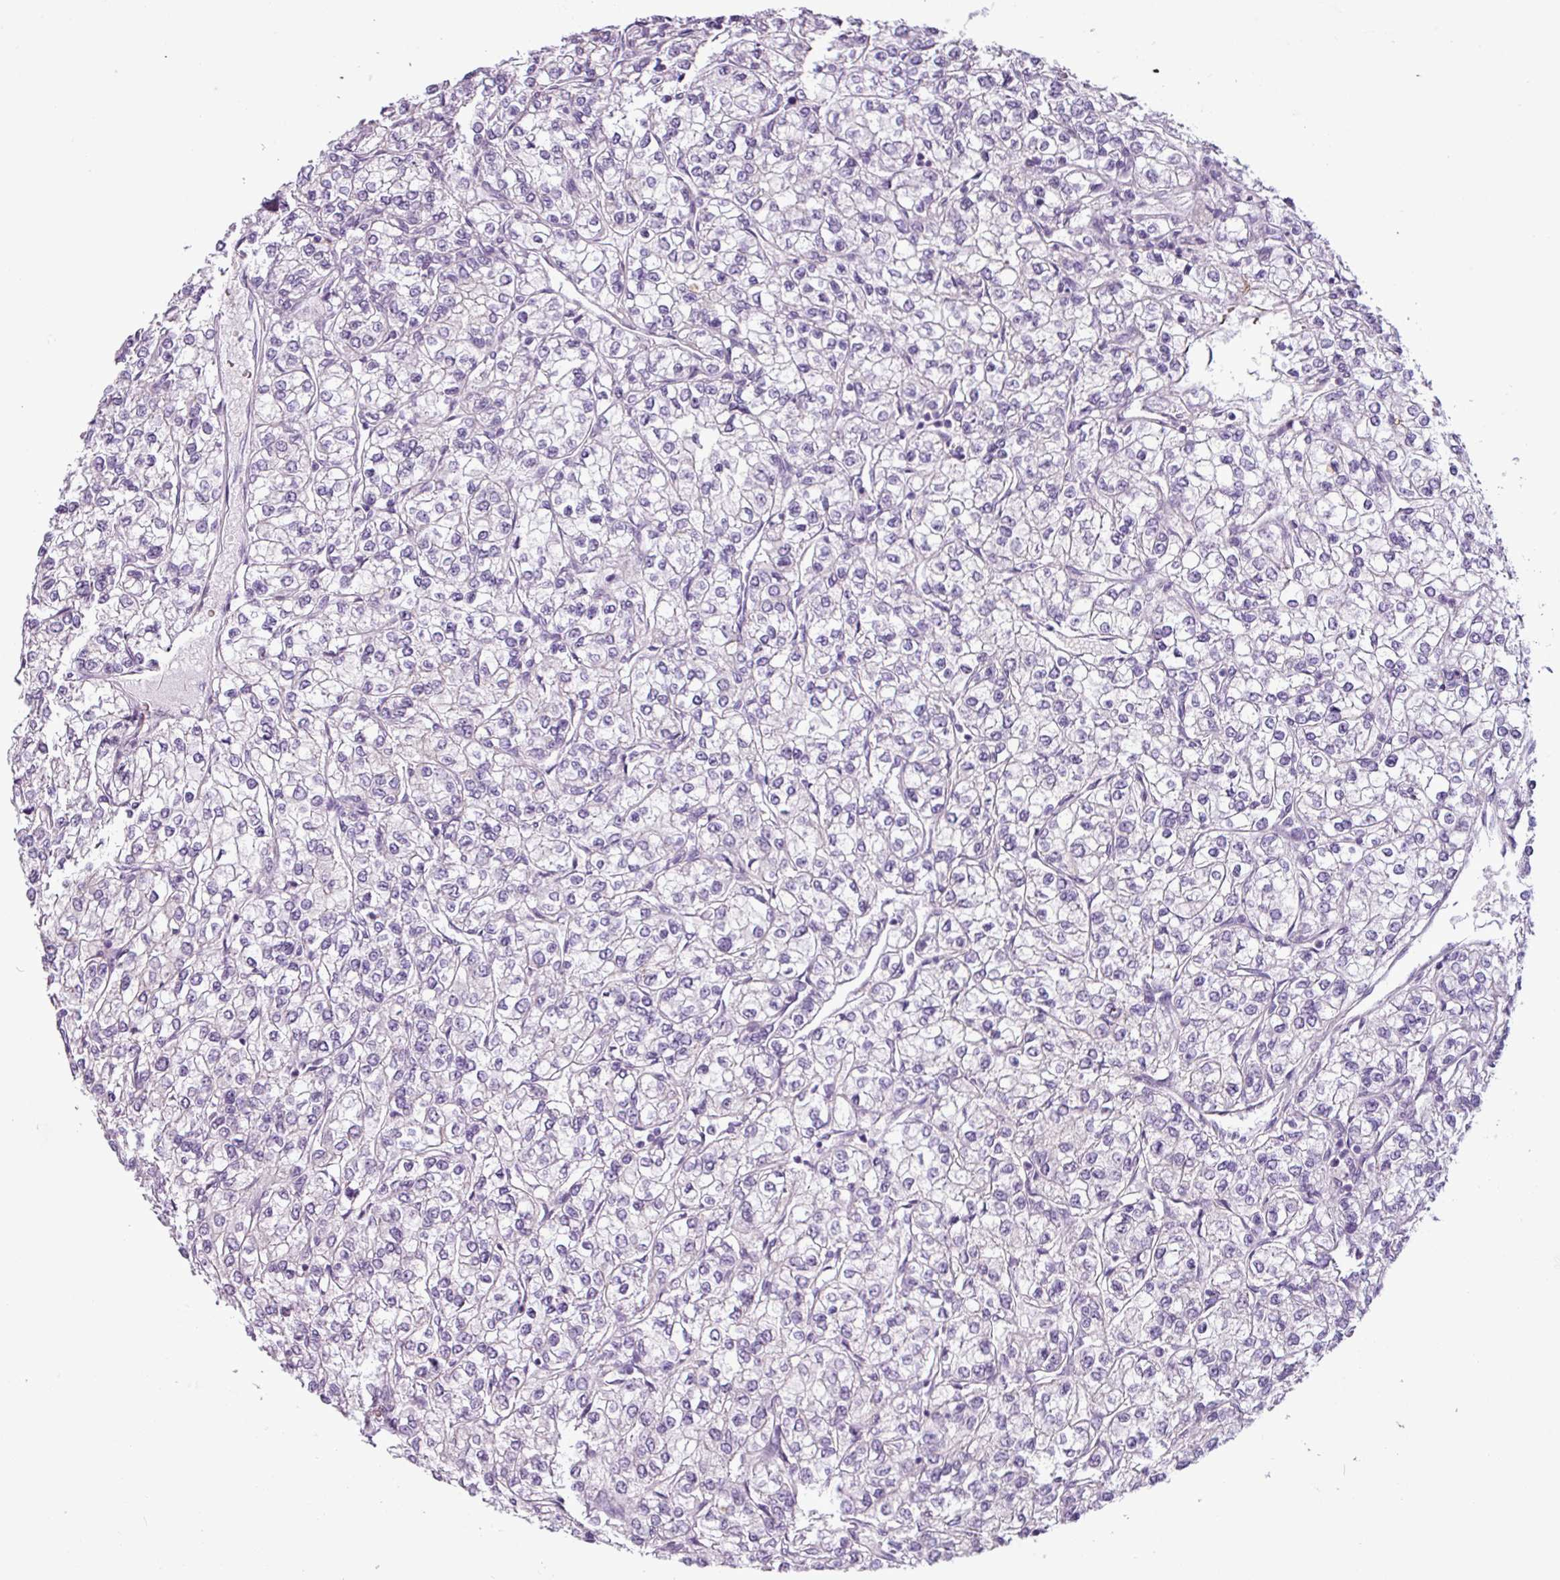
{"staining": {"intensity": "negative", "quantity": "none", "location": "none"}, "tissue": "renal cancer", "cell_type": "Tumor cells", "image_type": "cancer", "snomed": [{"axis": "morphology", "description": "Adenocarcinoma, NOS"}, {"axis": "topography", "description": "Kidney"}], "caption": "Immunohistochemical staining of human adenocarcinoma (renal) demonstrates no significant staining in tumor cells.", "gene": "ATP10A", "patient": {"sex": "male", "age": 80}}